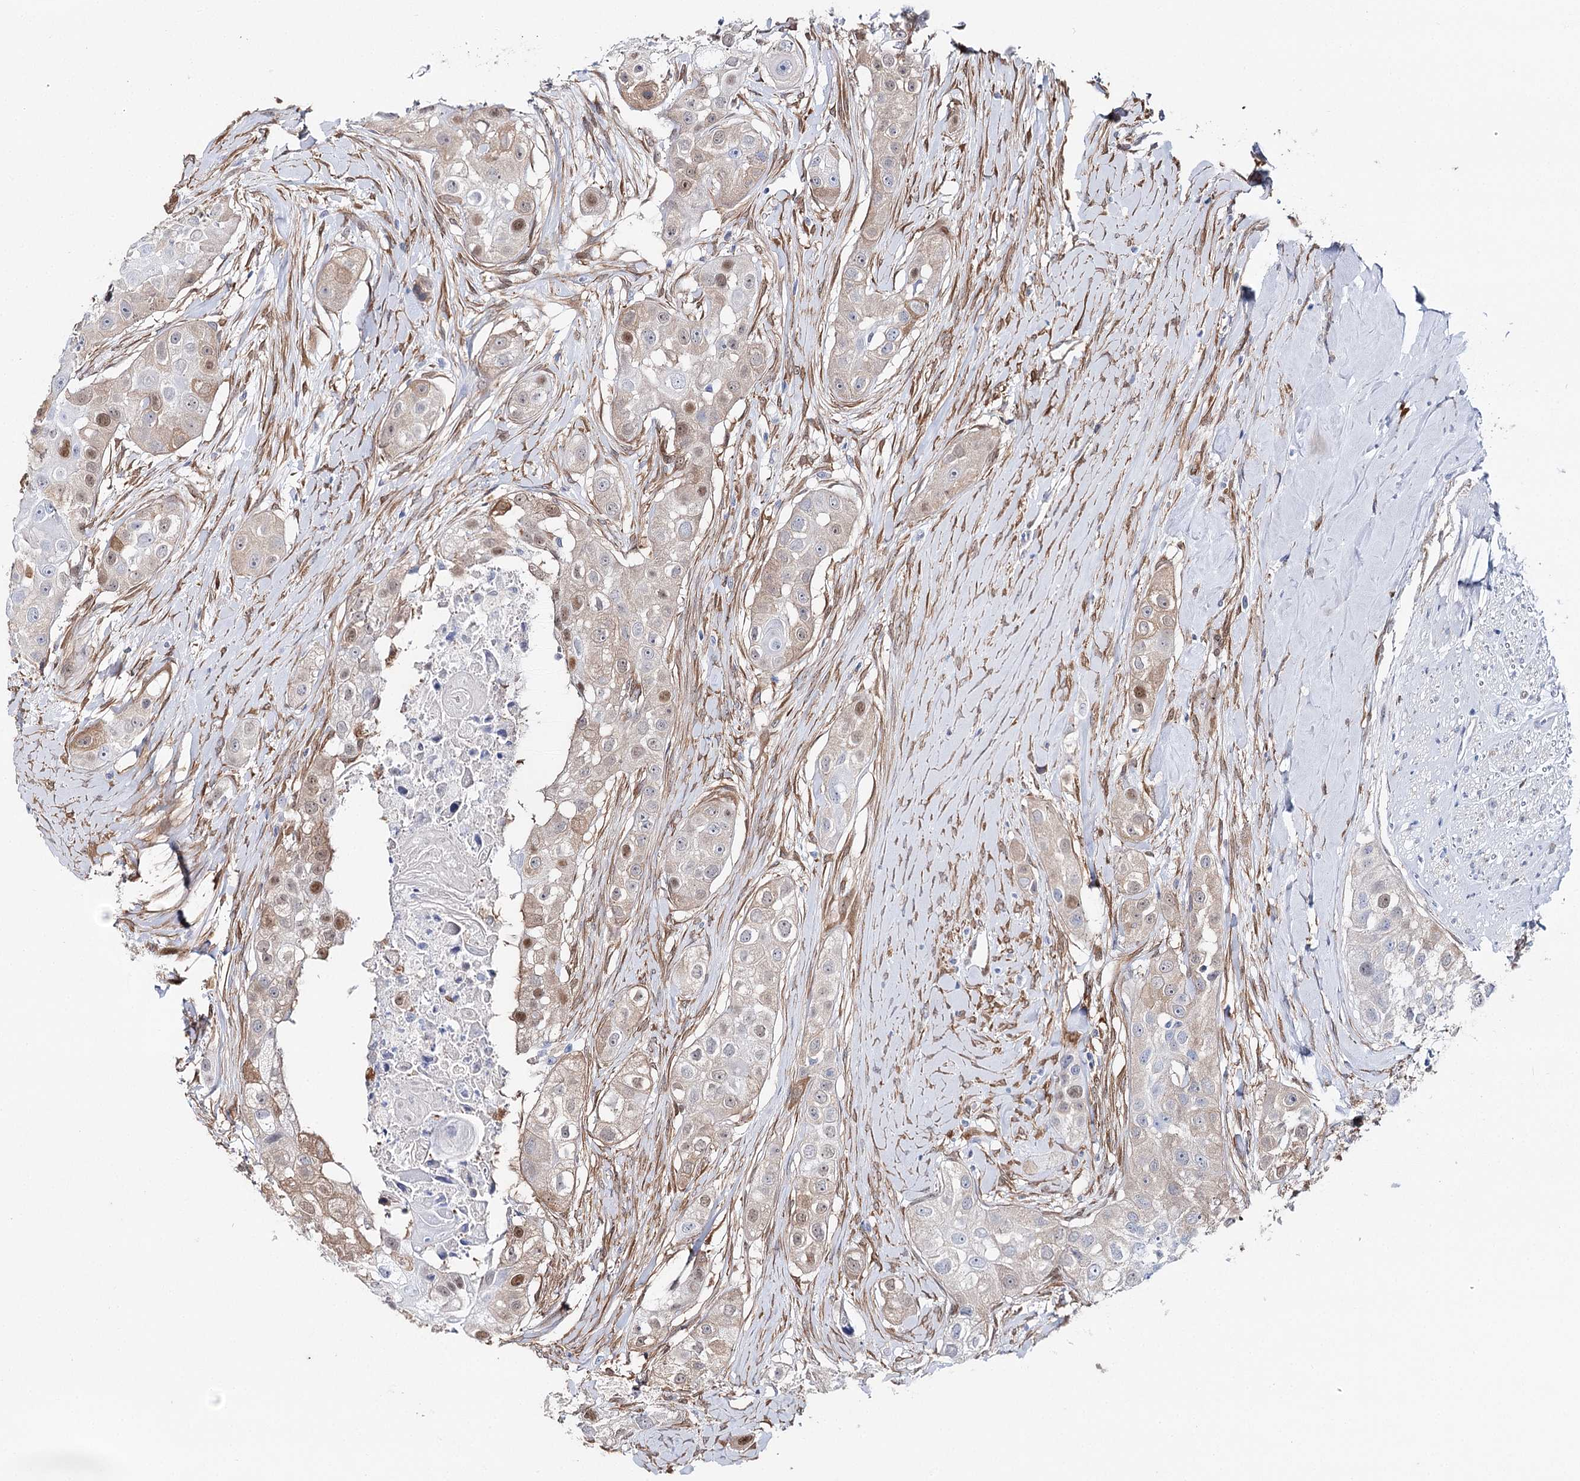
{"staining": {"intensity": "moderate", "quantity": "<25%", "location": "nuclear"}, "tissue": "head and neck cancer", "cell_type": "Tumor cells", "image_type": "cancer", "snomed": [{"axis": "morphology", "description": "Normal tissue, NOS"}, {"axis": "morphology", "description": "Squamous cell carcinoma, NOS"}, {"axis": "topography", "description": "Skeletal muscle"}, {"axis": "topography", "description": "Head-Neck"}], "caption": "A low amount of moderate nuclear staining is seen in approximately <25% of tumor cells in head and neck cancer tissue. (DAB (3,3'-diaminobenzidine) IHC, brown staining for protein, blue staining for nuclei).", "gene": "UGDH", "patient": {"sex": "male", "age": 51}}